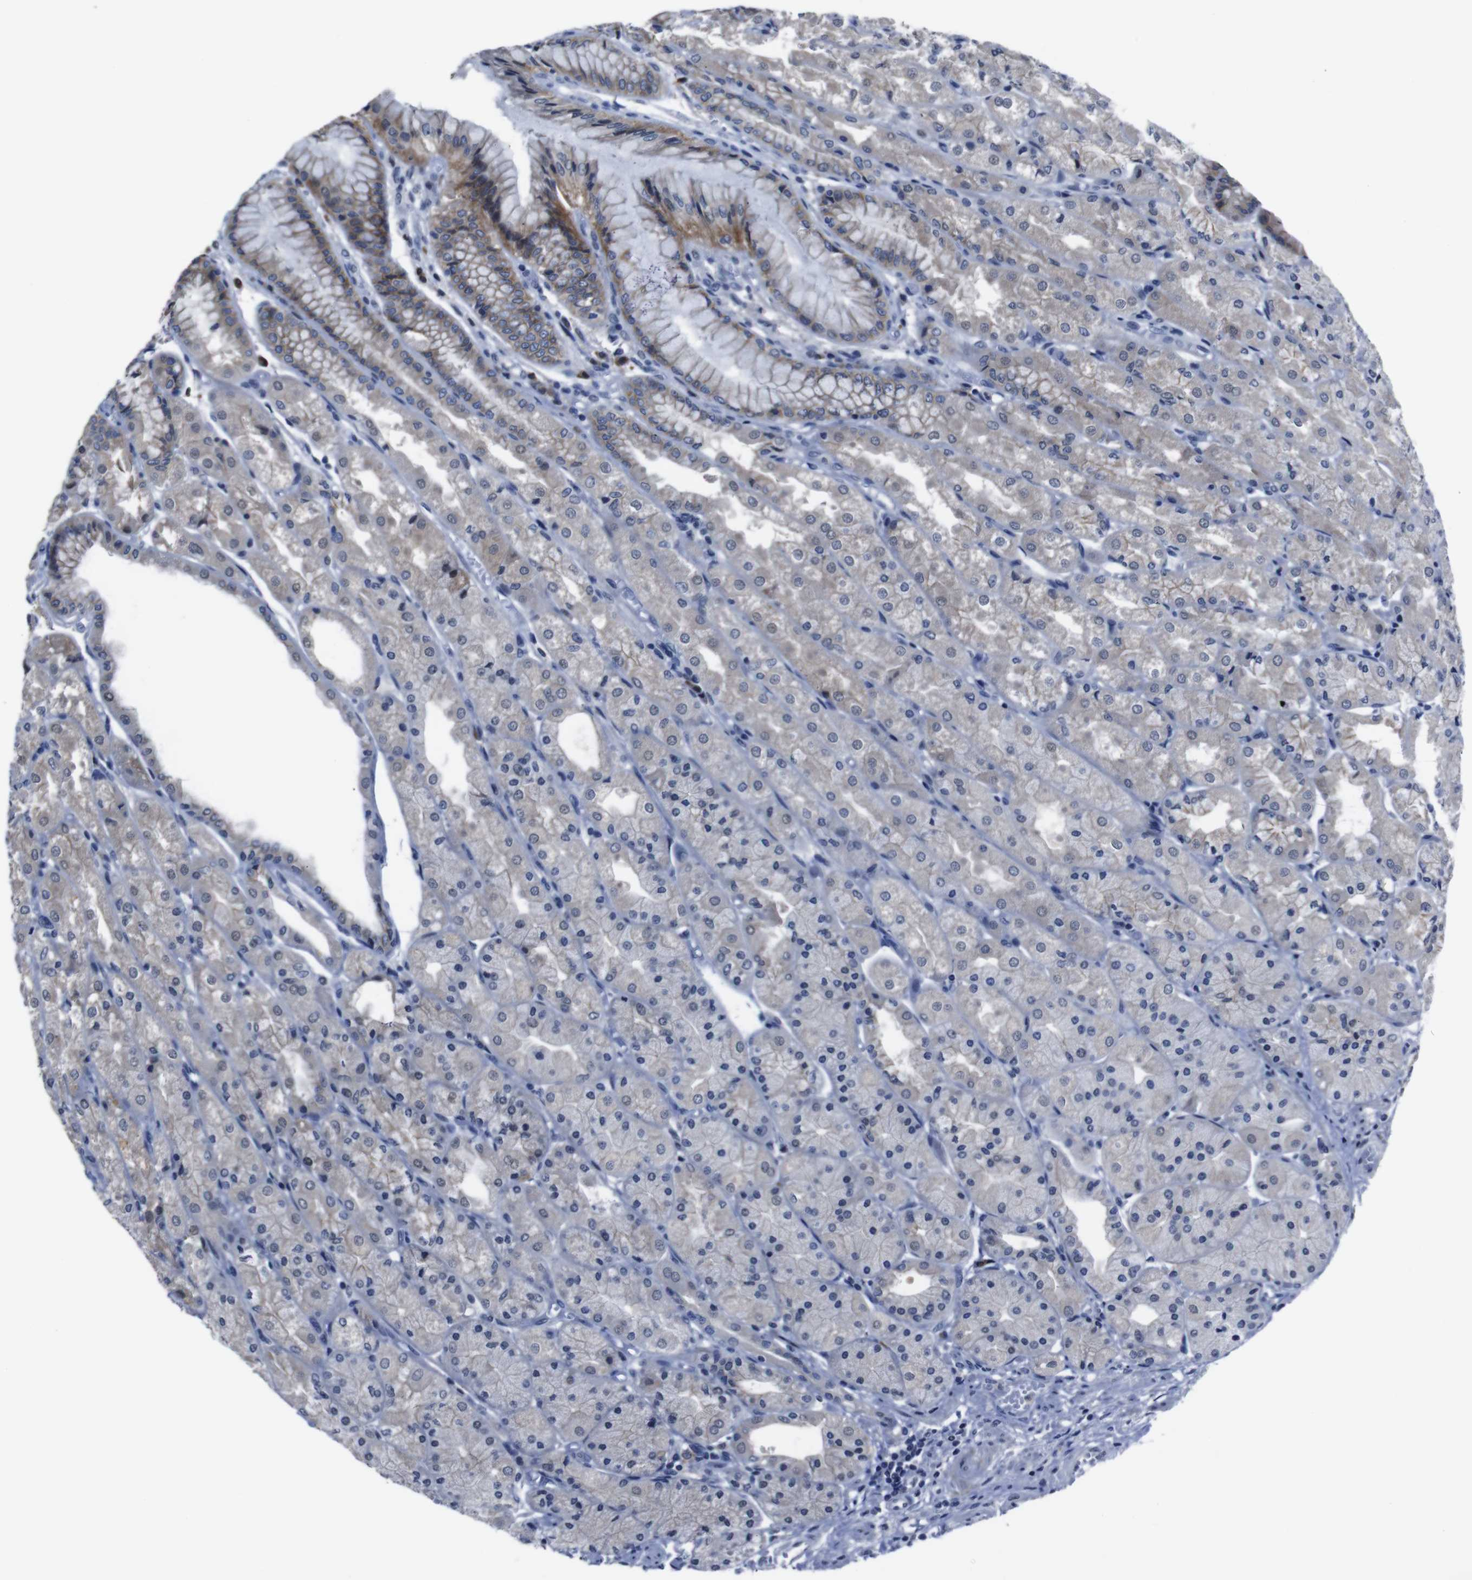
{"staining": {"intensity": "strong", "quantity": "<25%", "location": "cytoplasmic/membranous"}, "tissue": "stomach", "cell_type": "Glandular cells", "image_type": "normal", "snomed": [{"axis": "morphology", "description": "Normal tissue, NOS"}, {"axis": "topography", "description": "Stomach, upper"}], "caption": "Immunohistochemistry (IHC) micrograph of normal human stomach stained for a protein (brown), which shows medium levels of strong cytoplasmic/membranous expression in about <25% of glandular cells.", "gene": "SEMA4B", "patient": {"sex": "male", "age": 72}}